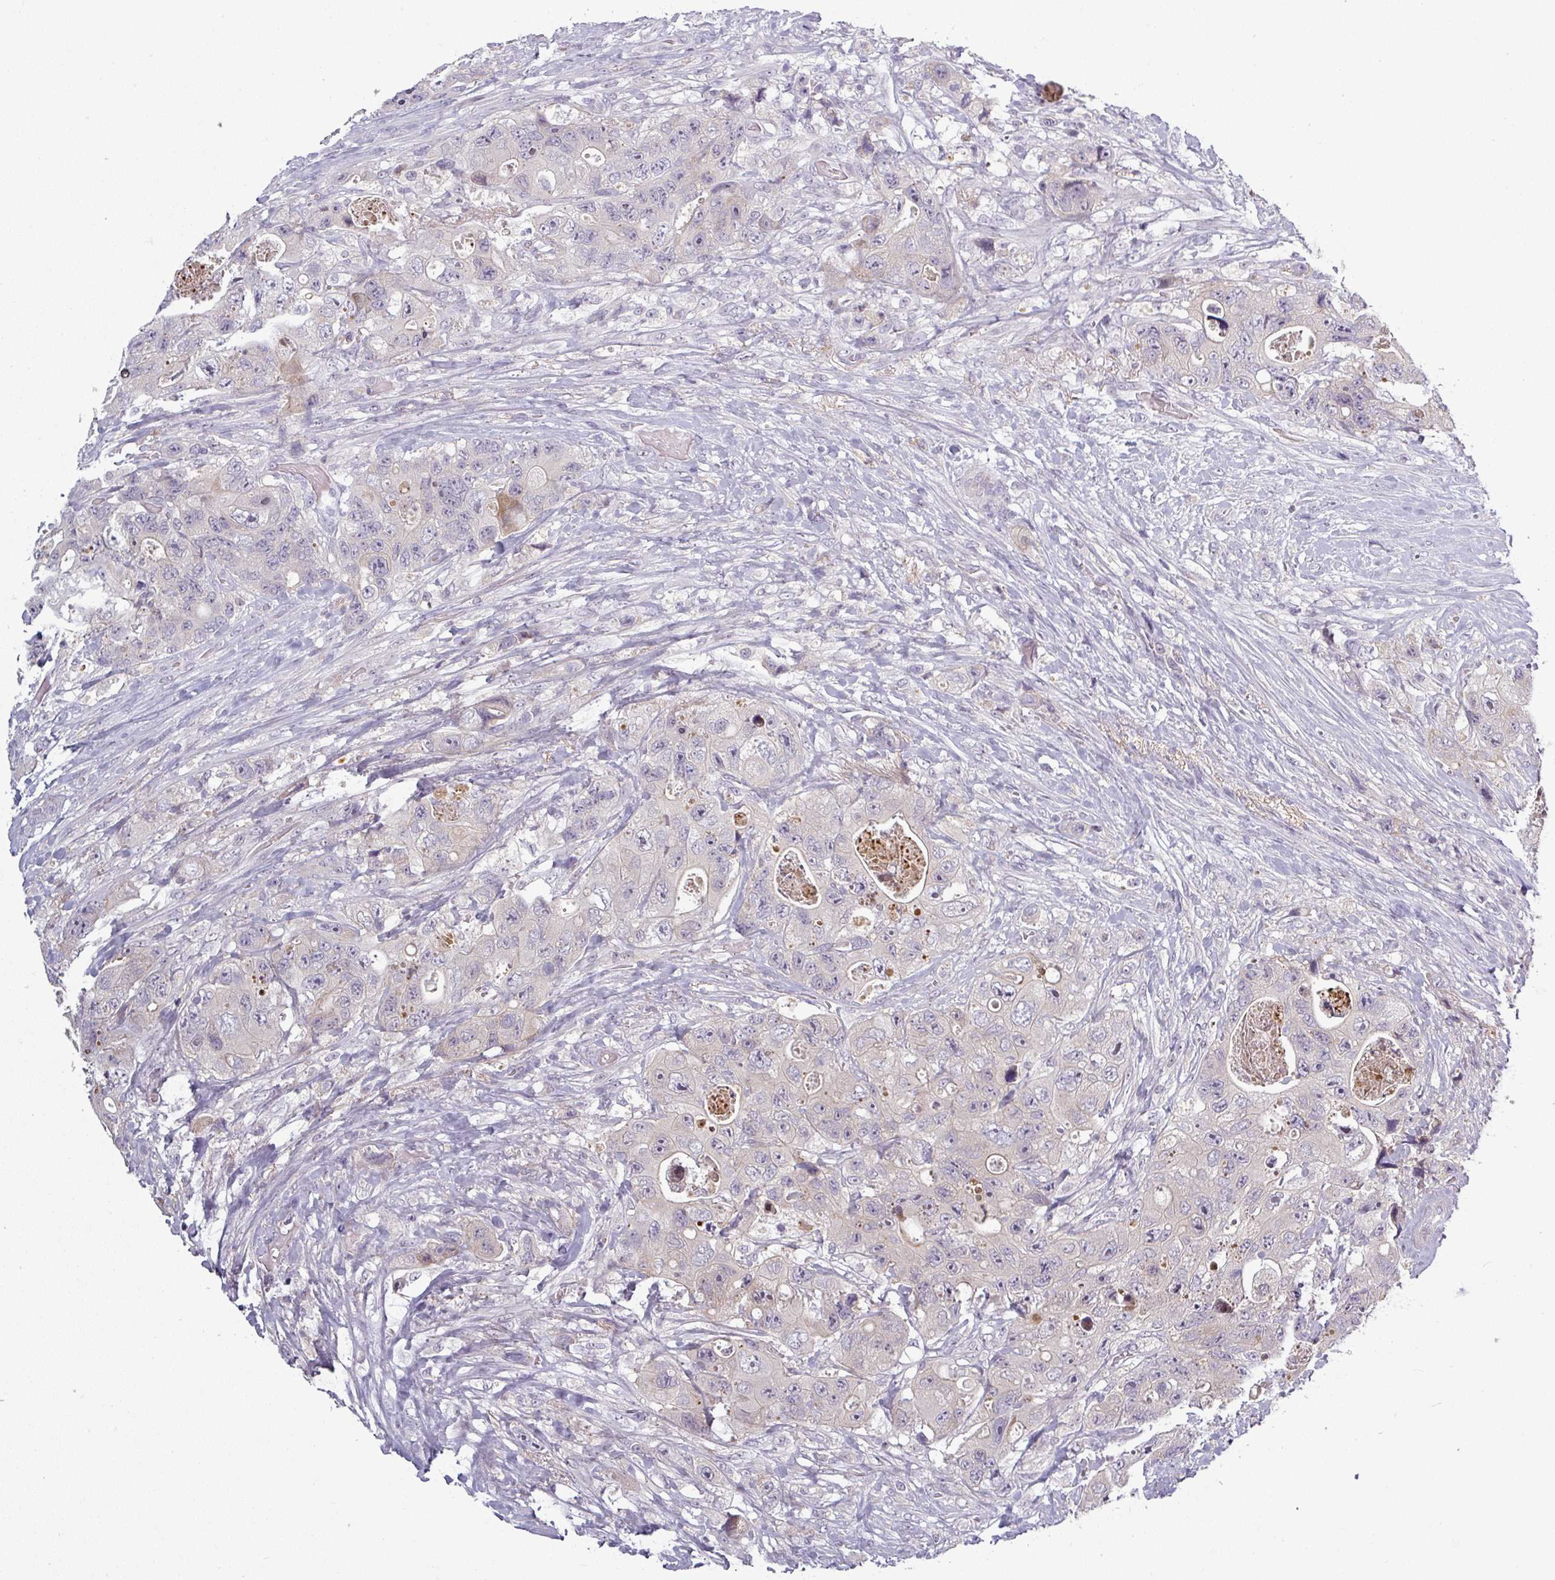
{"staining": {"intensity": "negative", "quantity": "none", "location": "none"}, "tissue": "colorectal cancer", "cell_type": "Tumor cells", "image_type": "cancer", "snomed": [{"axis": "morphology", "description": "Adenocarcinoma, NOS"}, {"axis": "topography", "description": "Colon"}], "caption": "DAB immunohistochemical staining of human colorectal adenocarcinoma reveals no significant staining in tumor cells.", "gene": "C2orf16", "patient": {"sex": "female", "age": 46}}